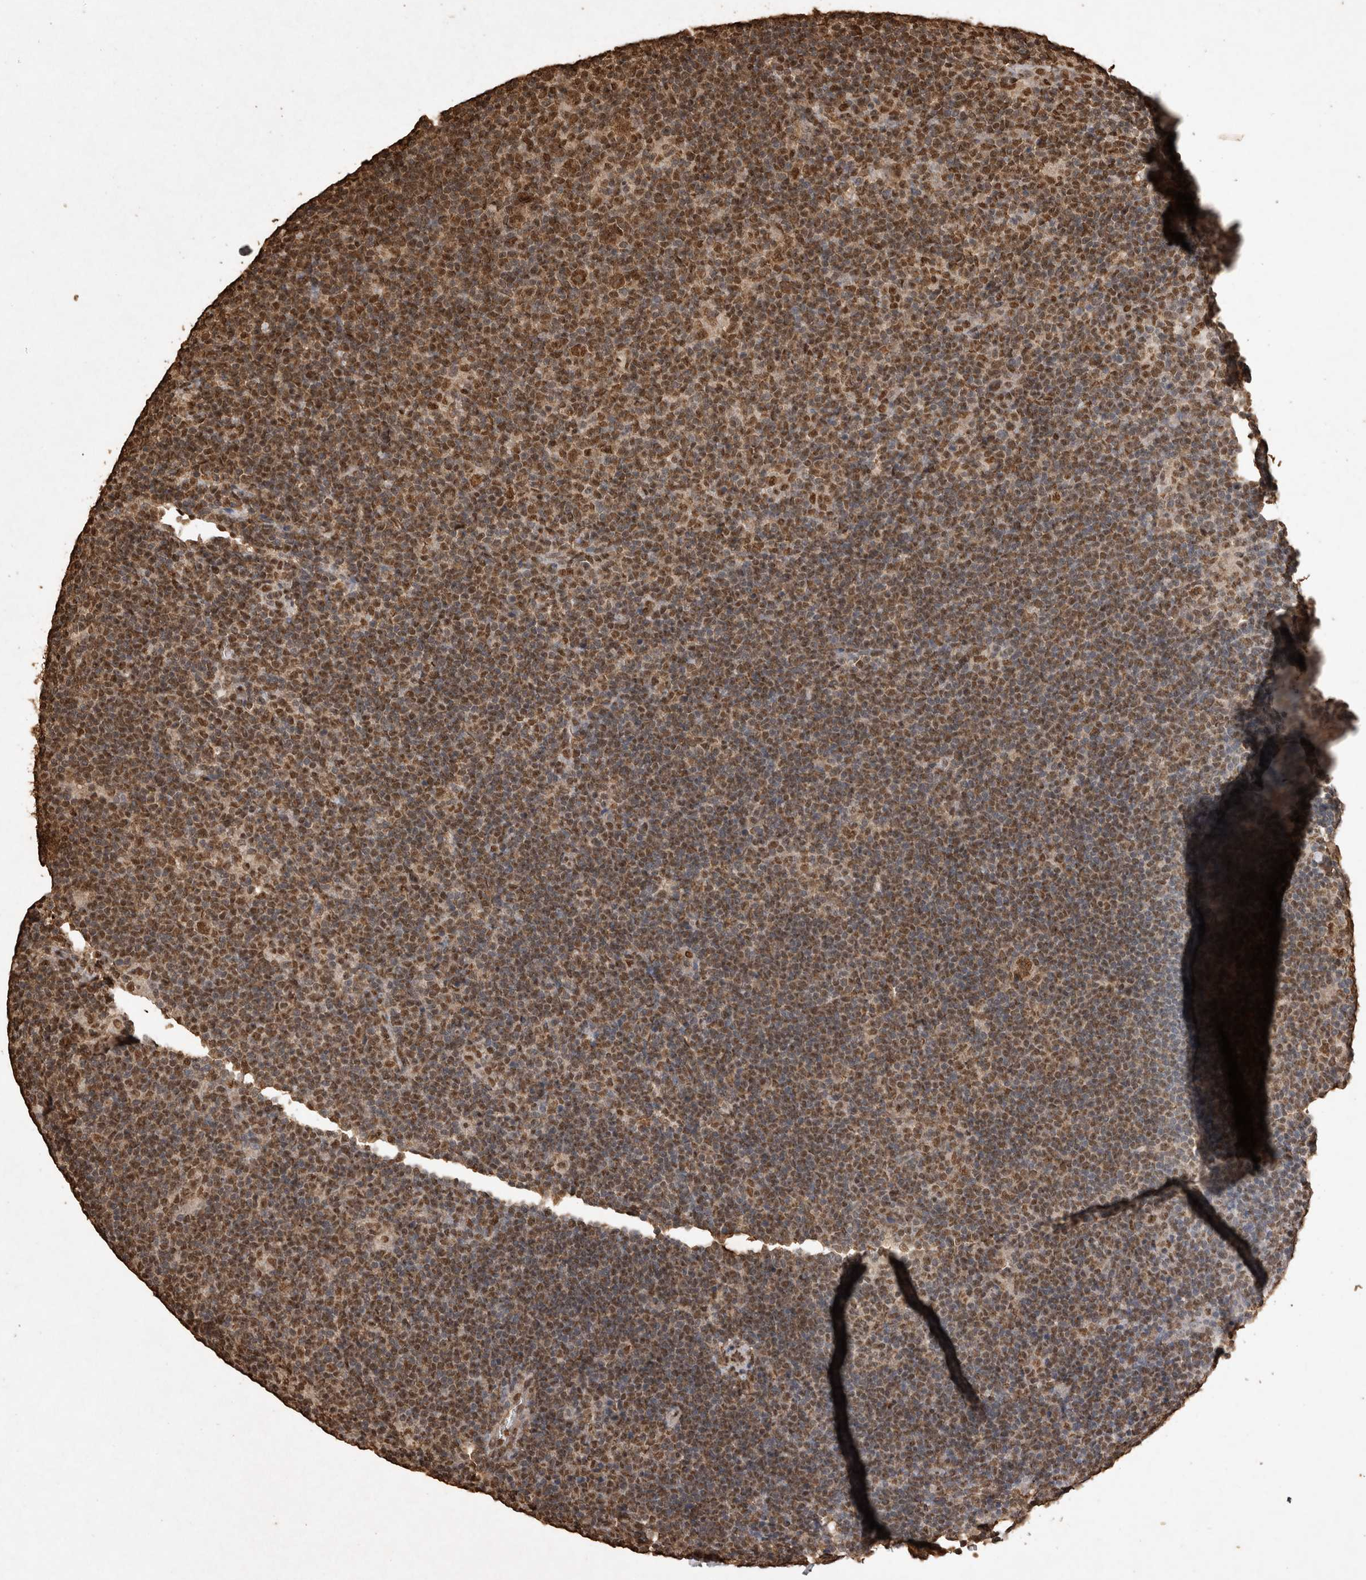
{"staining": {"intensity": "moderate", "quantity": ">75%", "location": "nuclear"}, "tissue": "lymphoma", "cell_type": "Tumor cells", "image_type": "cancer", "snomed": [{"axis": "morphology", "description": "Hodgkin's disease, NOS"}, {"axis": "topography", "description": "Lymph node"}], "caption": "Tumor cells demonstrate medium levels of moderate nuclear staining in approximately >75% of cells in human lymphoma.", "gene": "OAS2", "patient": {"sex": "female", "age": 57}}